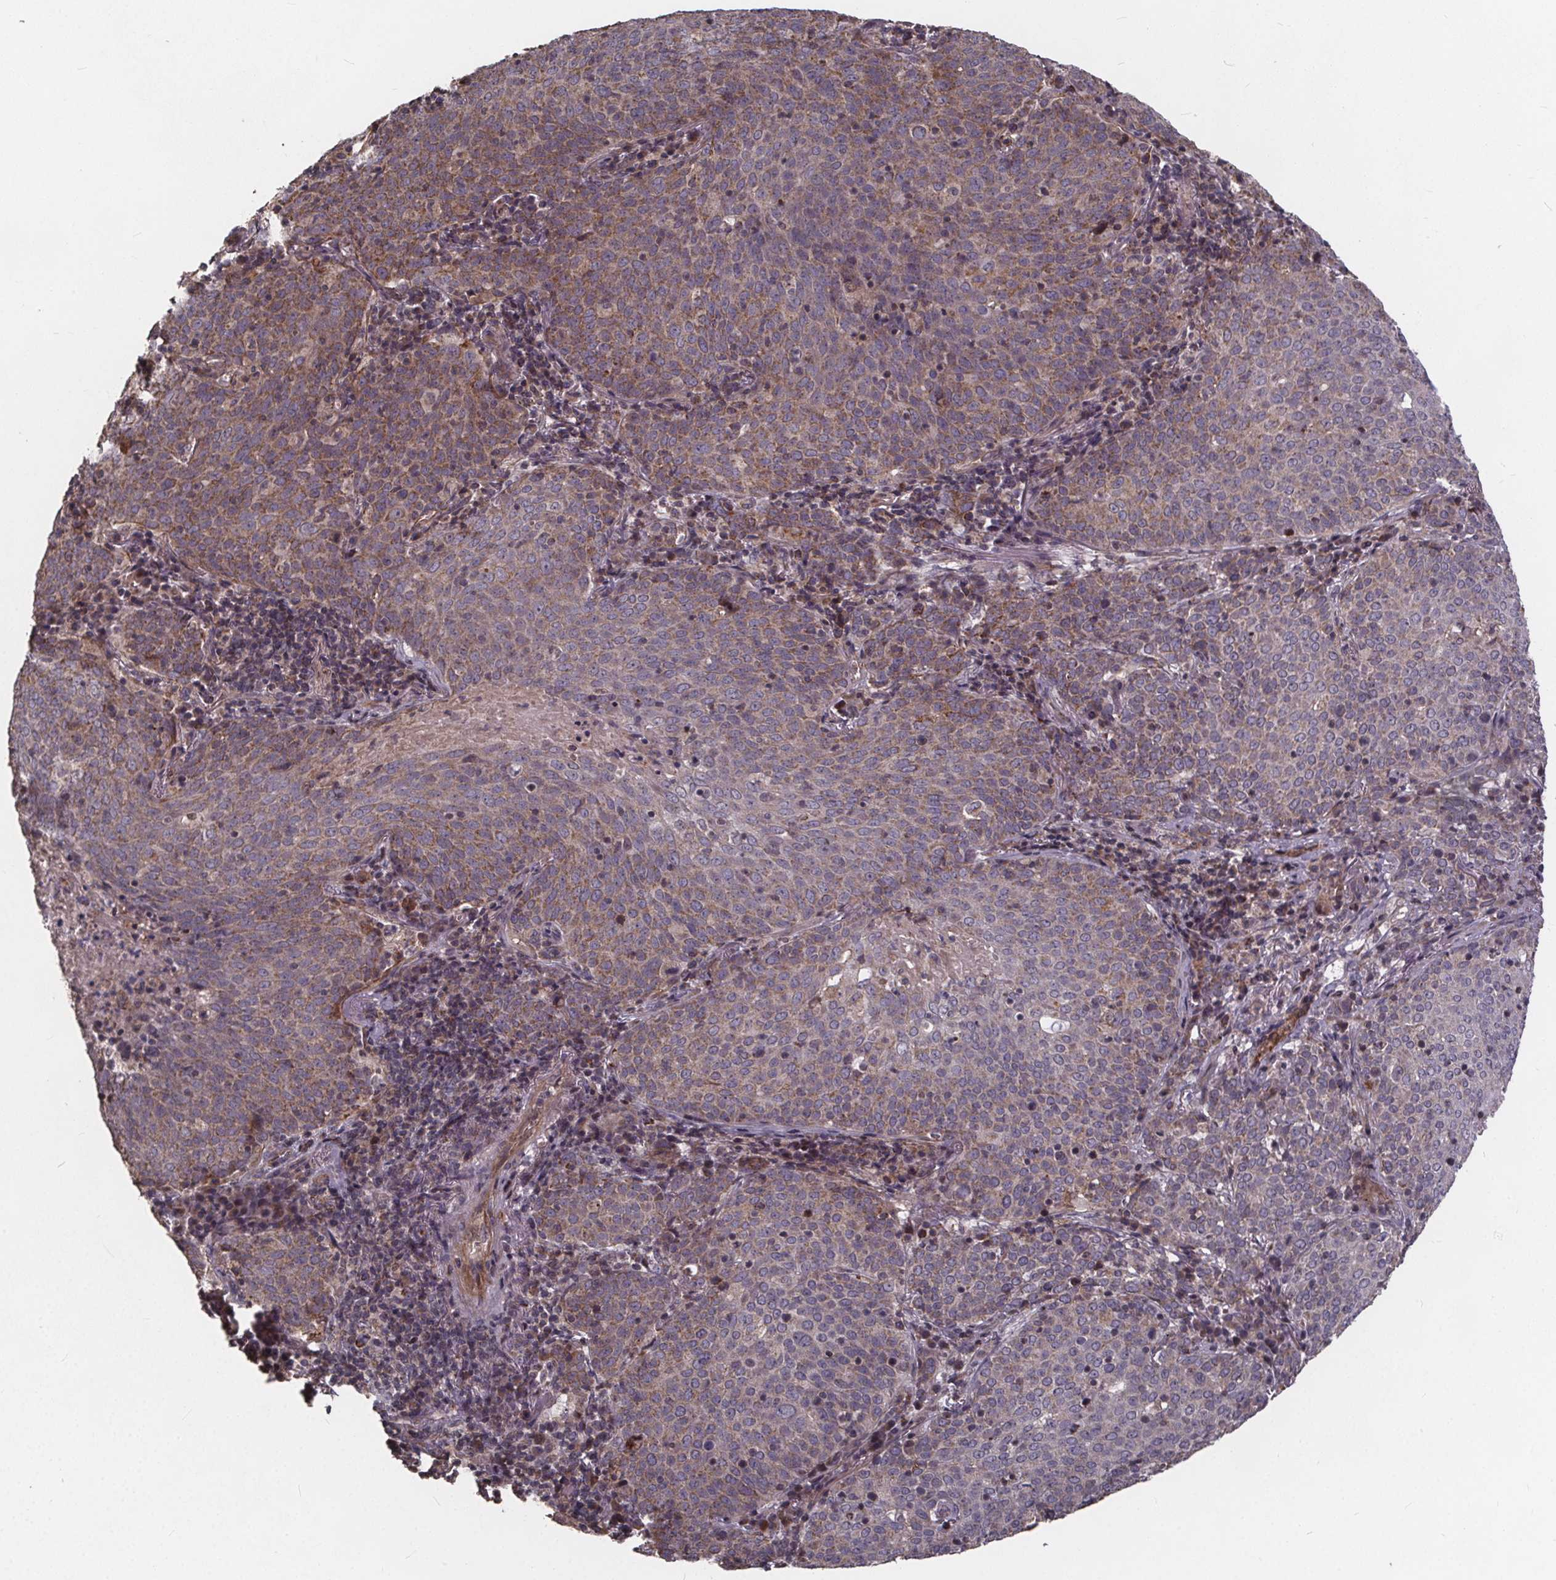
{"staining": {"intensity": "moderate", "quantity": "25%-75%", "location": "cytoplasmic/membranous"}, "tissue": "lung cancer", "cell_type": "Tumor cells", "image_type": "cancer", "snomed": [{"axis": "morphology", "description": "Squamous cell carcinoma, NOS"}, {"axis": "topography", "description": "Lung"}], "caption": "Immunohistochemistry (IHC) staining of lung cancer (squamous cell carcinoma), which demonstrates medium levels of moderate cytoplasmic/membranous expression in about 25%-75% of tumor cells indicating moderate cytoplasmic/membranous protein staining. The staining was performed using DAB (3,3'-diaminobenzidine) (brown) for protein detection and nuclei were counterstained in hematoxylin (blue).", "gene": "YME1L1", "patient": {"sex": "male", "age": 82}}